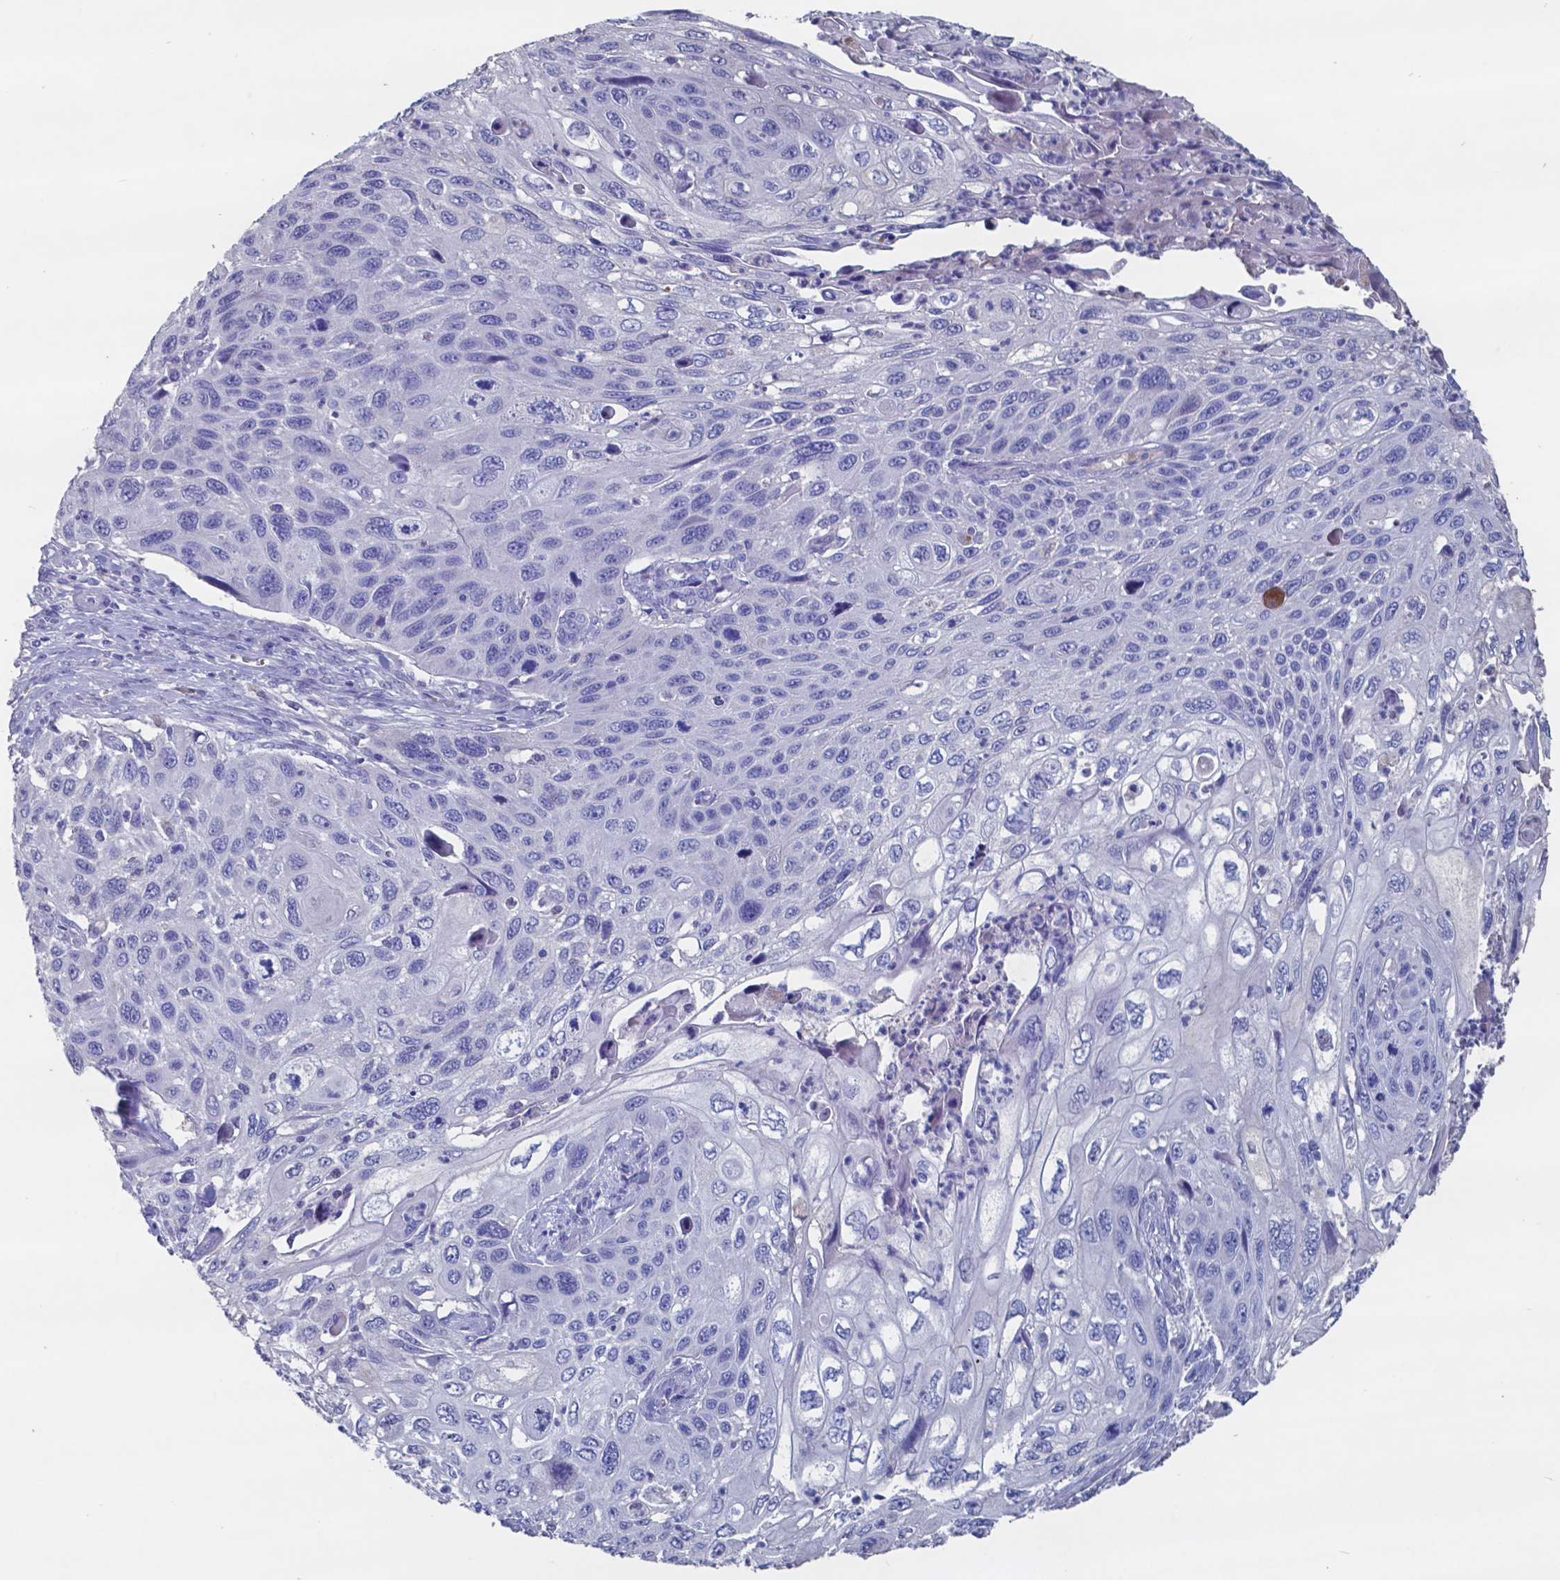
{"staining": {"intensity": "negative", "quantity": "none", "location": "none"}, "tissue": "cervical cancer", "cell_type": "Tumor cells", "image_type": "cancer", "snomed": [{"axis": "morphology", "description": "Squamous cell carcinoma, NOS"}, {"axis": "topography", "description": "Cervix"}], "caption": "This is an immunohistochemistry micrograph of cervical squamous cell carcinoma. There is no expression in tumor cells.", "gene": "TTR", "patient": {"sex": "female", "age": 70}}